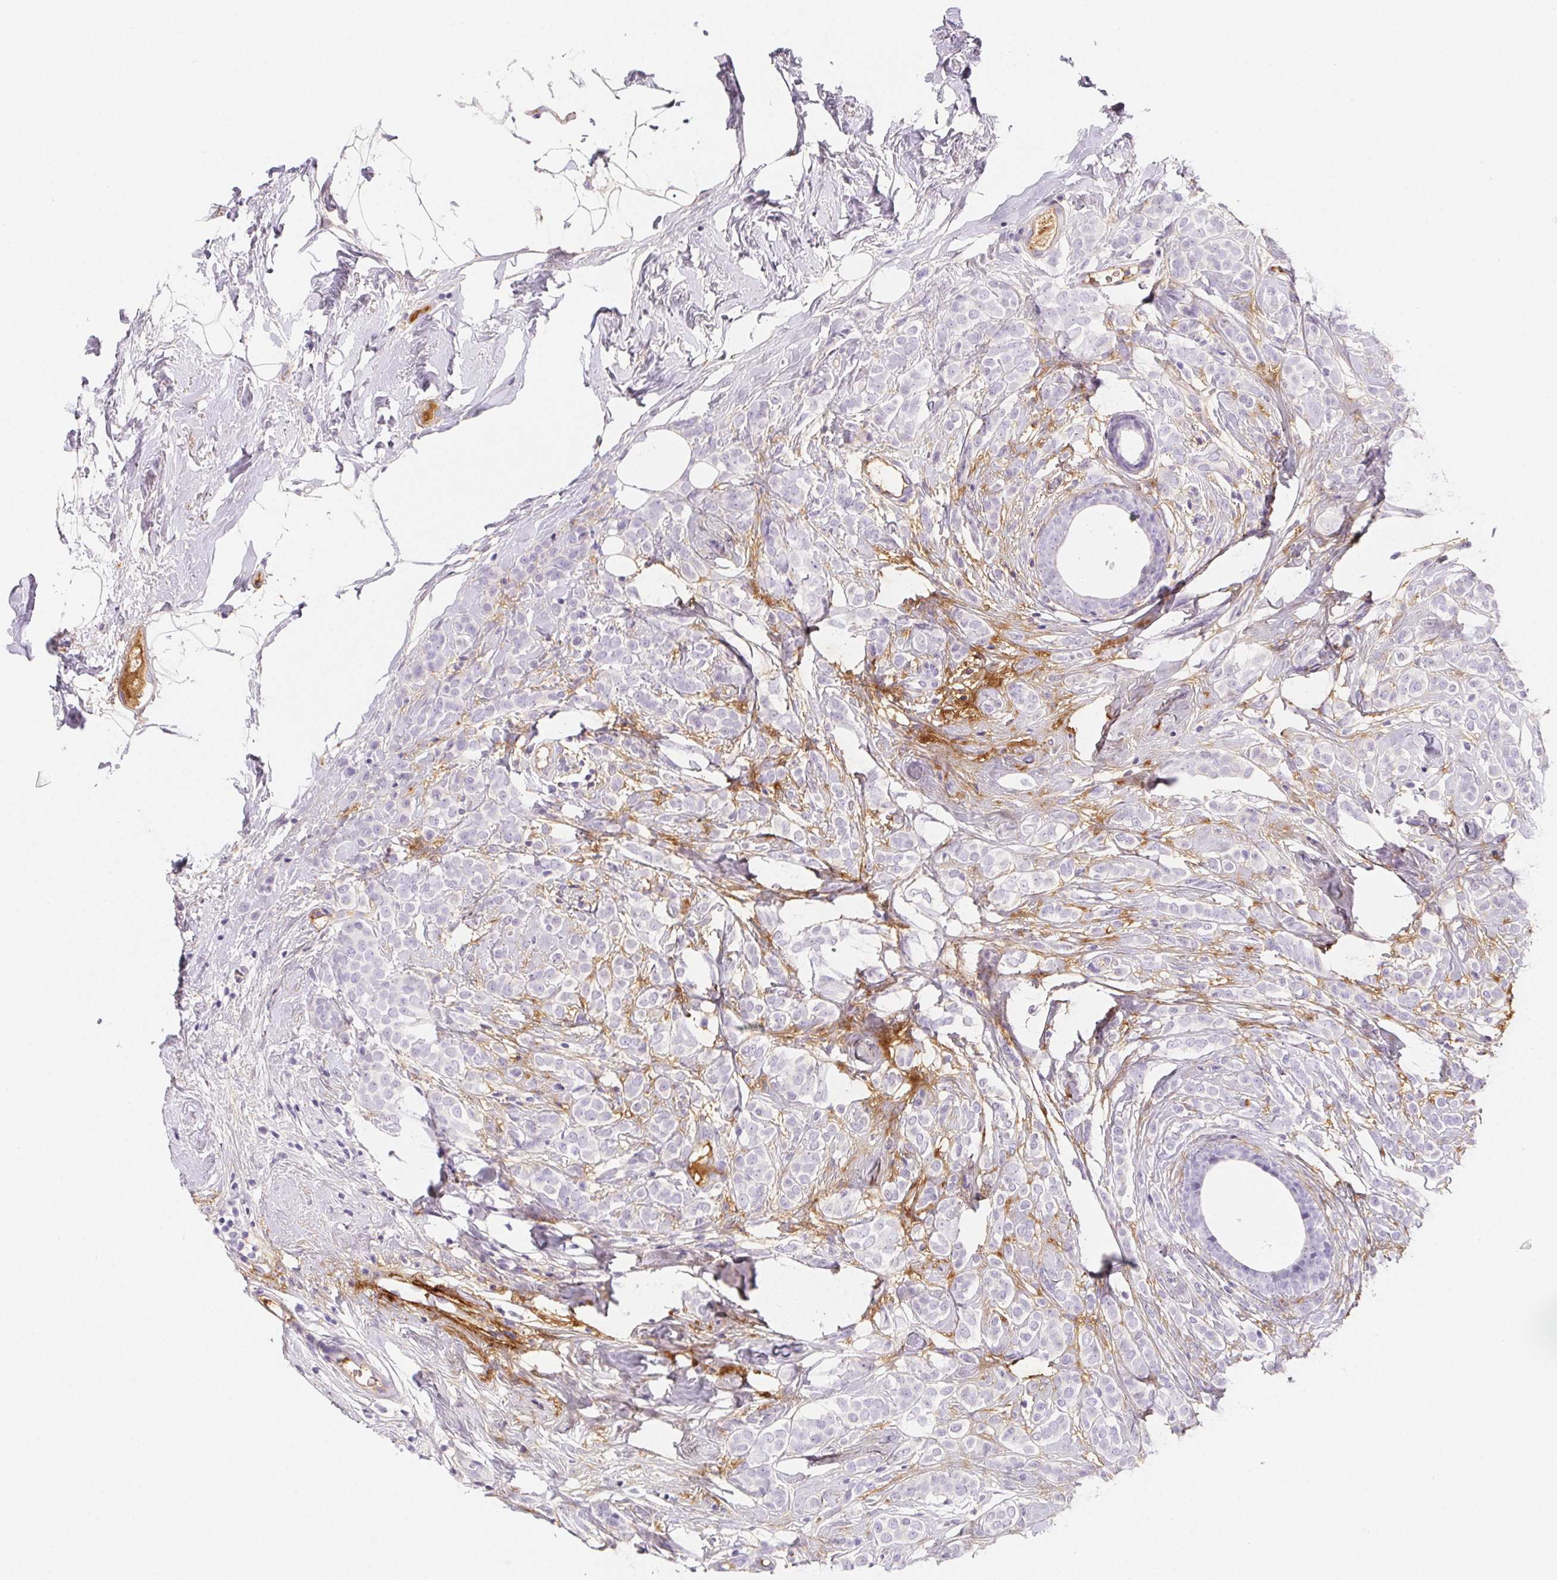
{"staining": {"intensity": "negative", "quantity": "none", "location": "none"}, "tissue": "breast cancer", "cell_type": "Tumor cells", "image_type": "cancer", "snomed": [{"axis": "morphology", "description": "Lobular carcinoma"}, {"axis": "topography", "description": "Breast"}], "caption": "Tumor cells are negative for brown protein staining in lobular carcinoma (breast).", "gene": "ITIH2", "patient": {"sex": "female", "age": 49}}